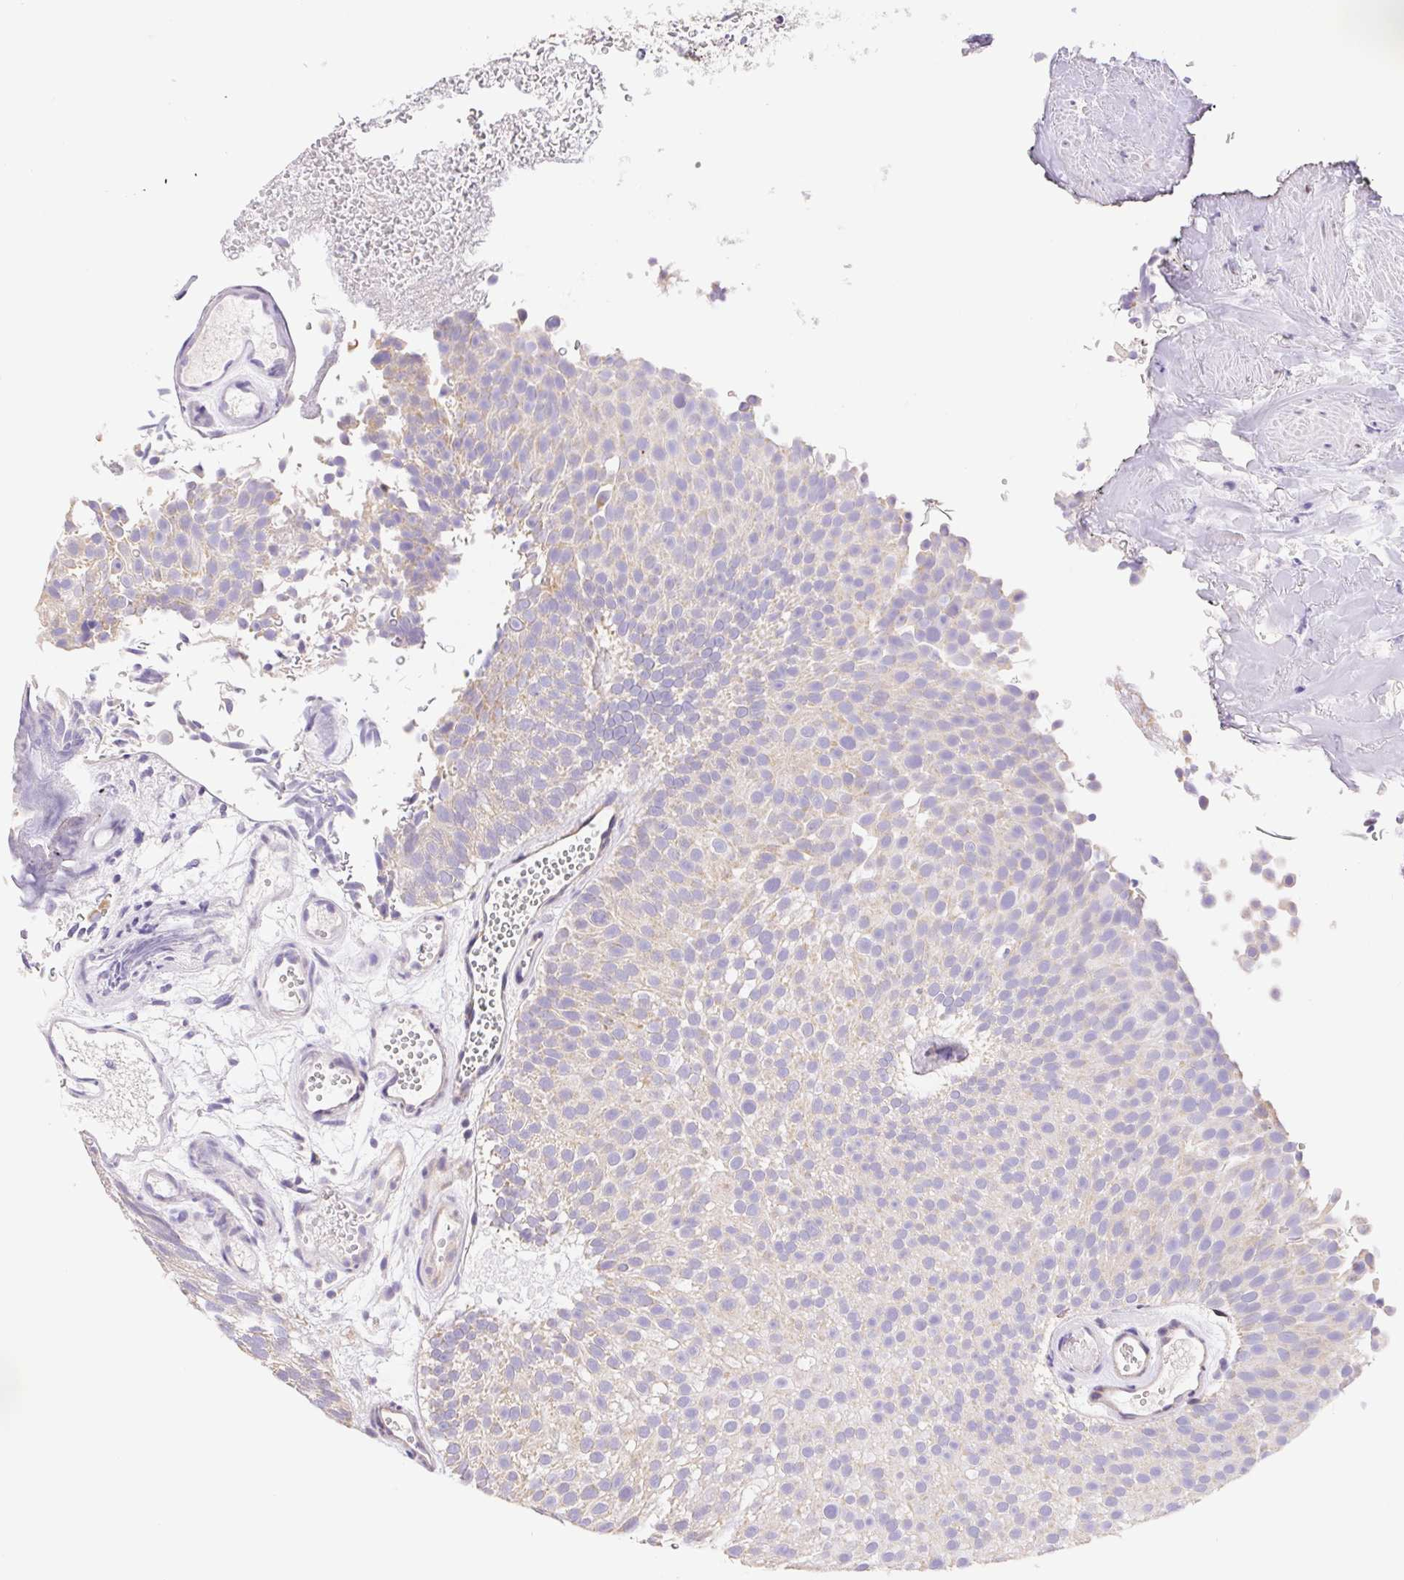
{"staining": {"intensity": "weak", "quantity": "<25%", "location": "cytoplasmic/membranous"}, "tissue": "urothelial cancer", "cell_type": "Tumor cells", "image_type": "cancer", "snomed": [{"axis": "morphology", "description": "Urothelial carcinoma, Low grade"}, {"axis": "topography", "description": "Urinary bladder"}], "caption": "Immunohistochemistry (IHC) image of human low-grade urothelial carcinoma stained for a protein (brown), which reveals no staining in tumor cells.", "gene": "FKBP6", "patient": {"sex": "male", "age": 78}}